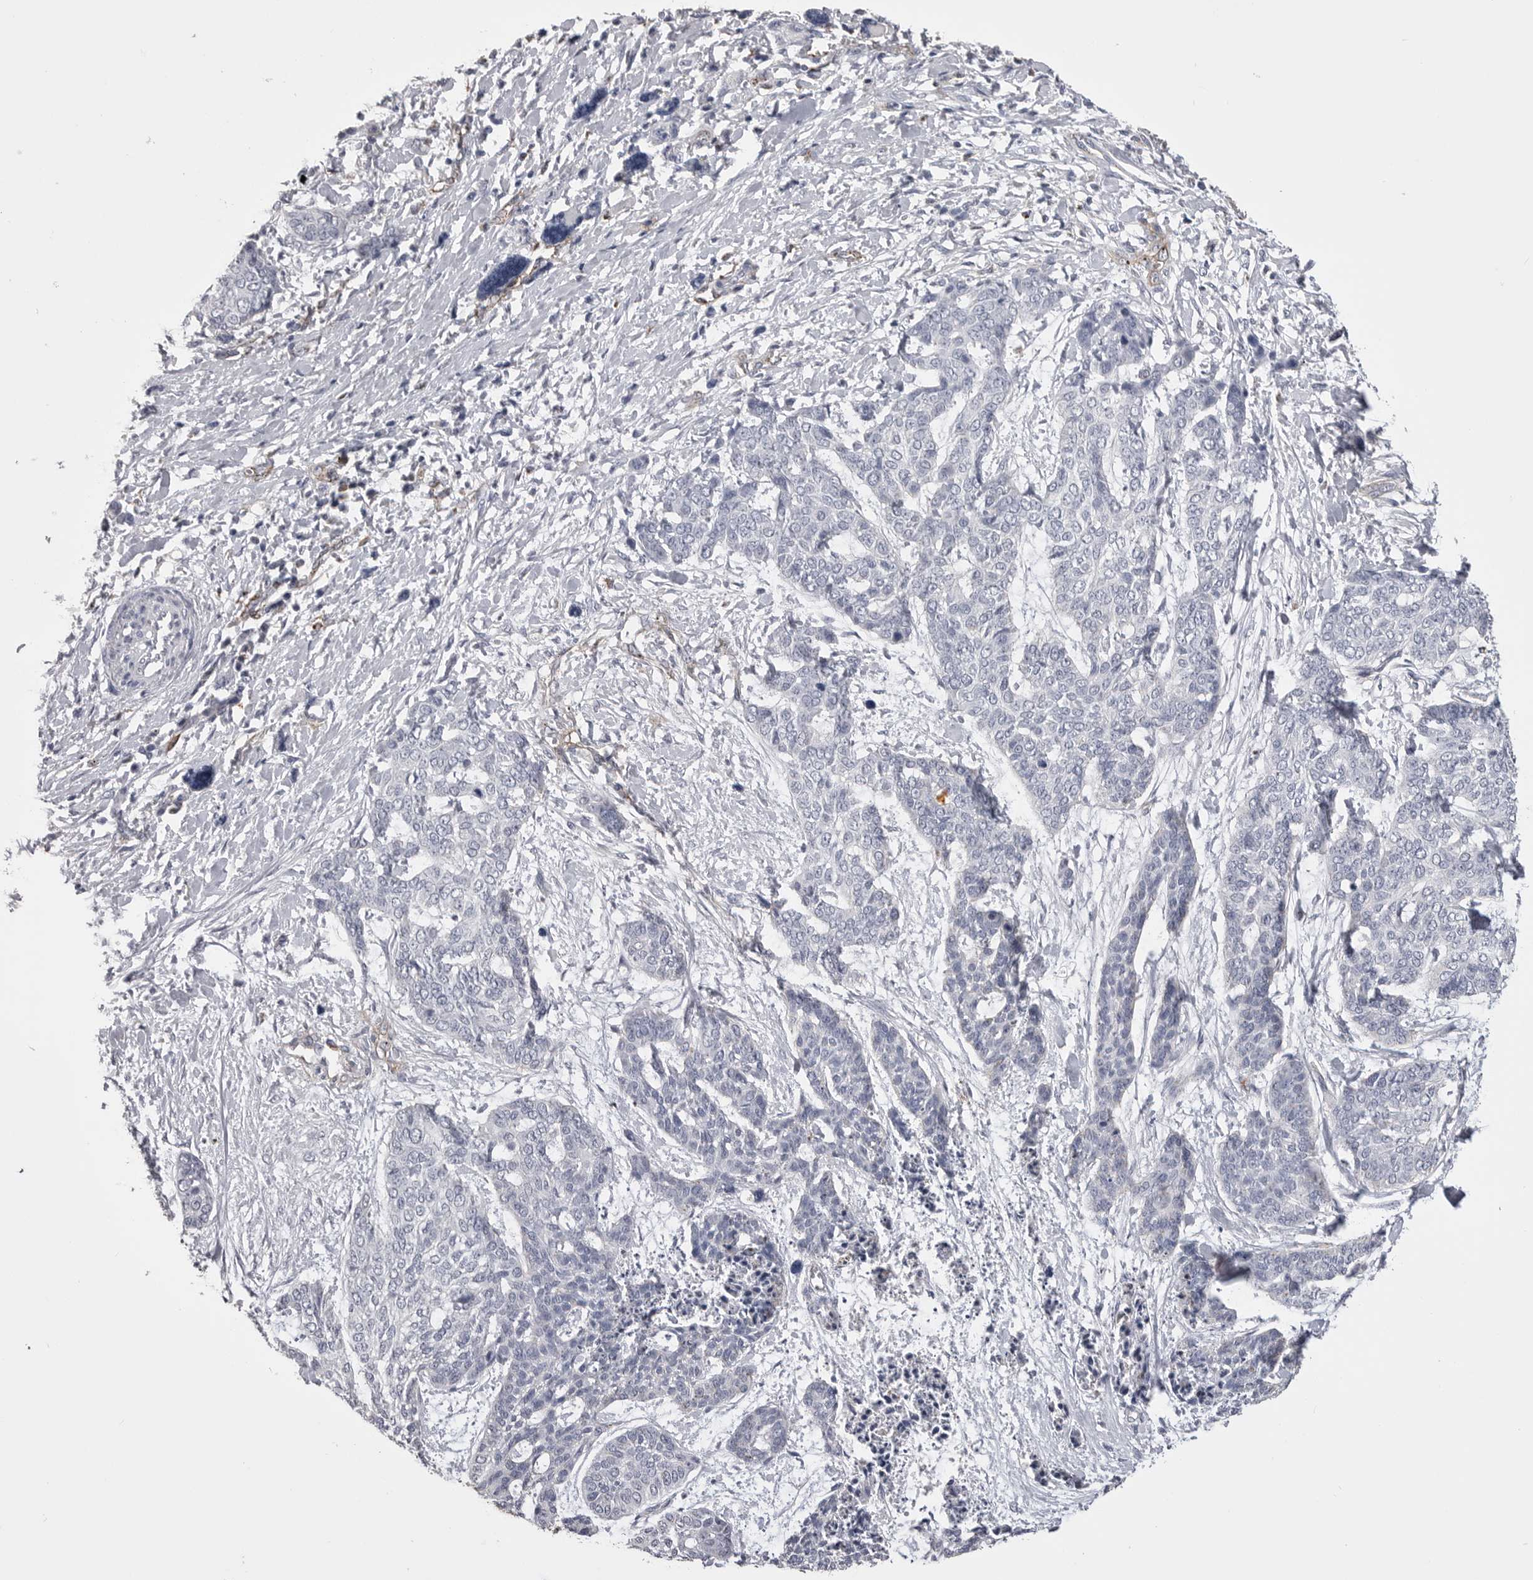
{"staining": {"intensity": "negative", "quantity": "none", "location": "none"}, "tissue": "skin cancer", "cell_type": "Tumor cells", "image_type": "cancer", "snomed": [{"axis": "morphology", "description": "Basal cell carcinoma"}, {"axis": "topography", "description": "Skin"}], "caption": "The photomicrograph shows no significant expression in tumor cells of skin basal cell carcinoma.", "gene": "PSPN", "patient": {"sex": "female", "age": 64}}